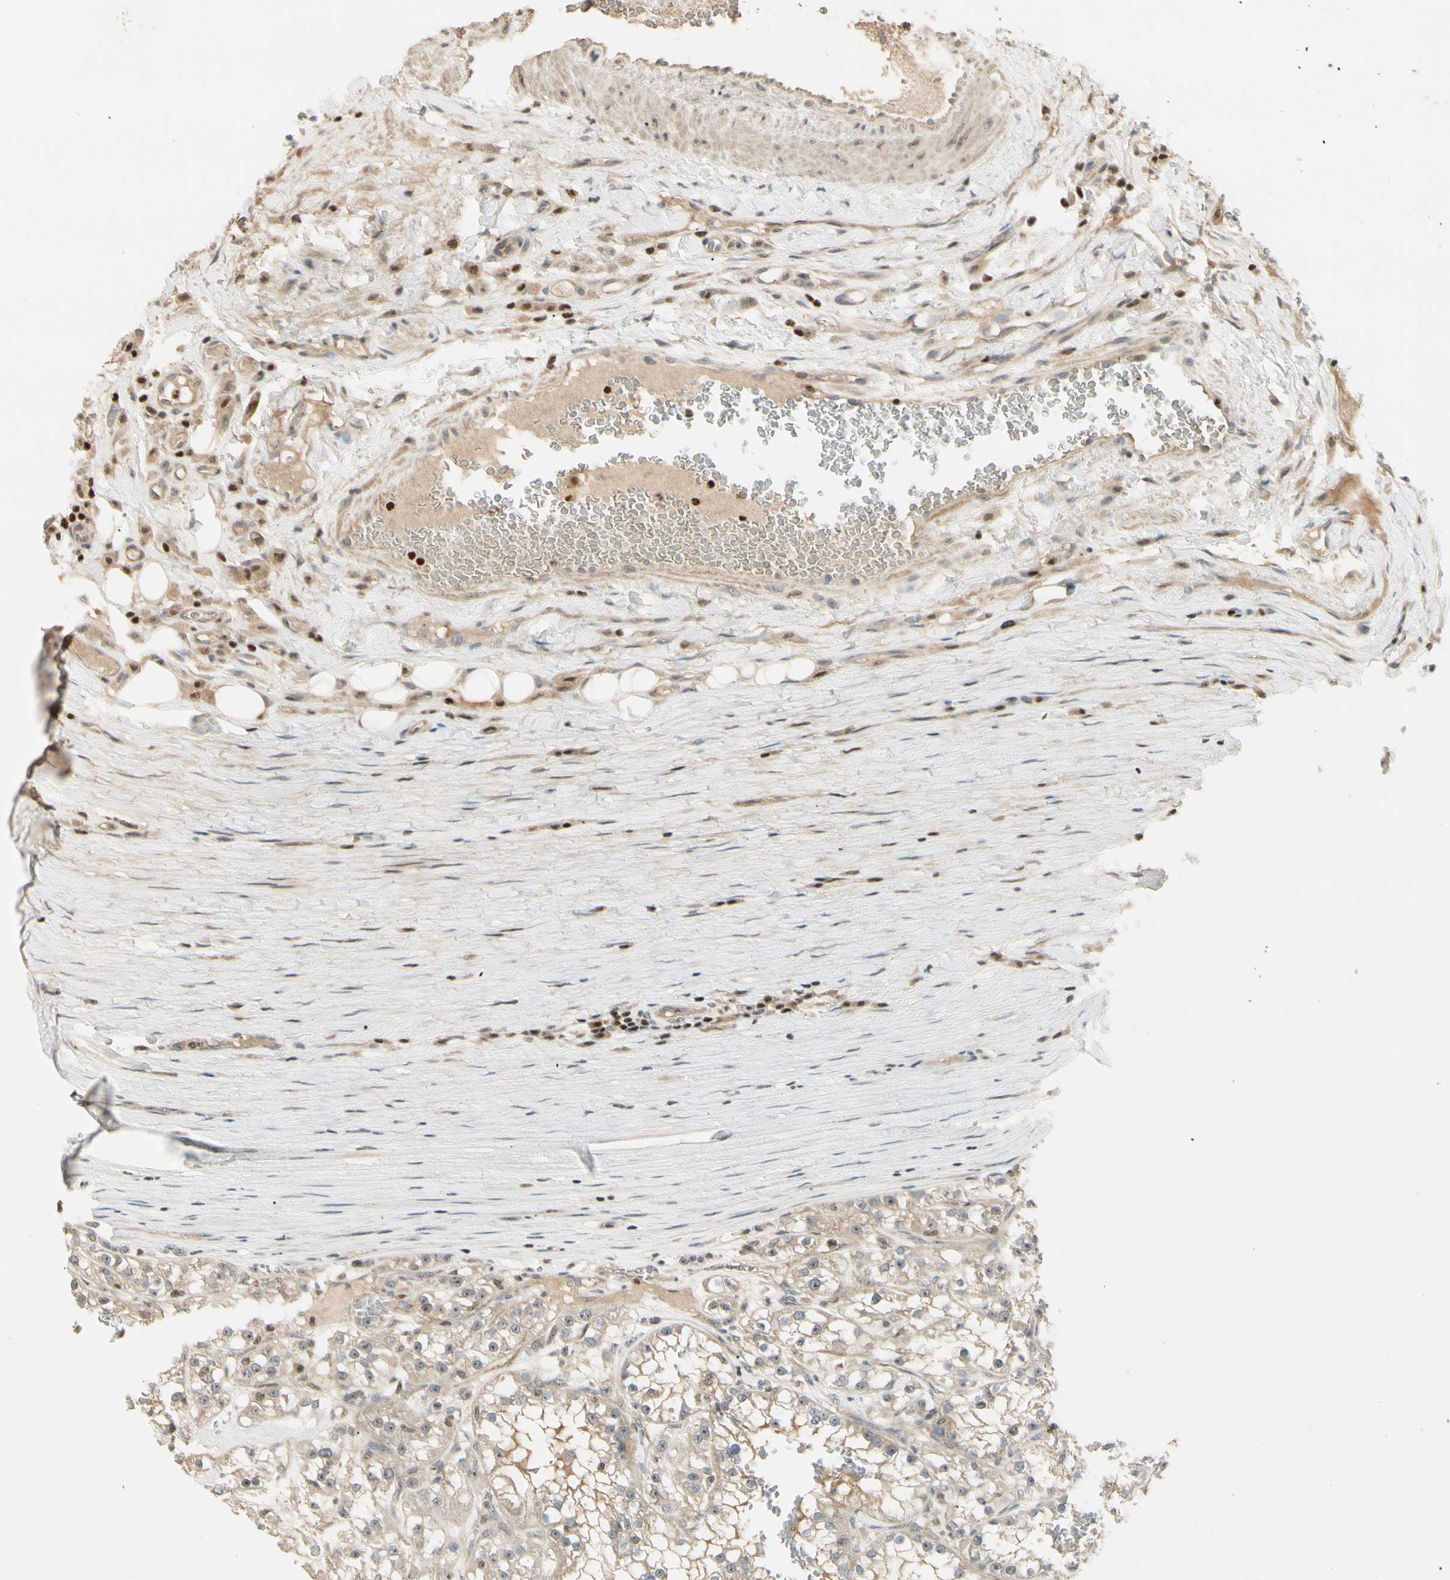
{"staining": {"intensity": "weak", "quantity": "25%-75%", "location": "cytoplasmic/membranous"}, "tissue": "renal cancer", "cell_type": "Tumor cells", "image_type": "cancer", "snomed": [{"axis": "morphology", "description": "Adenocarcinoma, NOS"}, {"axis": "topography", "description": "Kidney"}], "caption": "The photomicrograph shows staining of adenocarcinoma (renal), revealing weak cytoplasmic/membranous protein expression (brown color) within tumor cells.", "gene": "NFYA", "patient": {"sex": "female", "age": 52}}